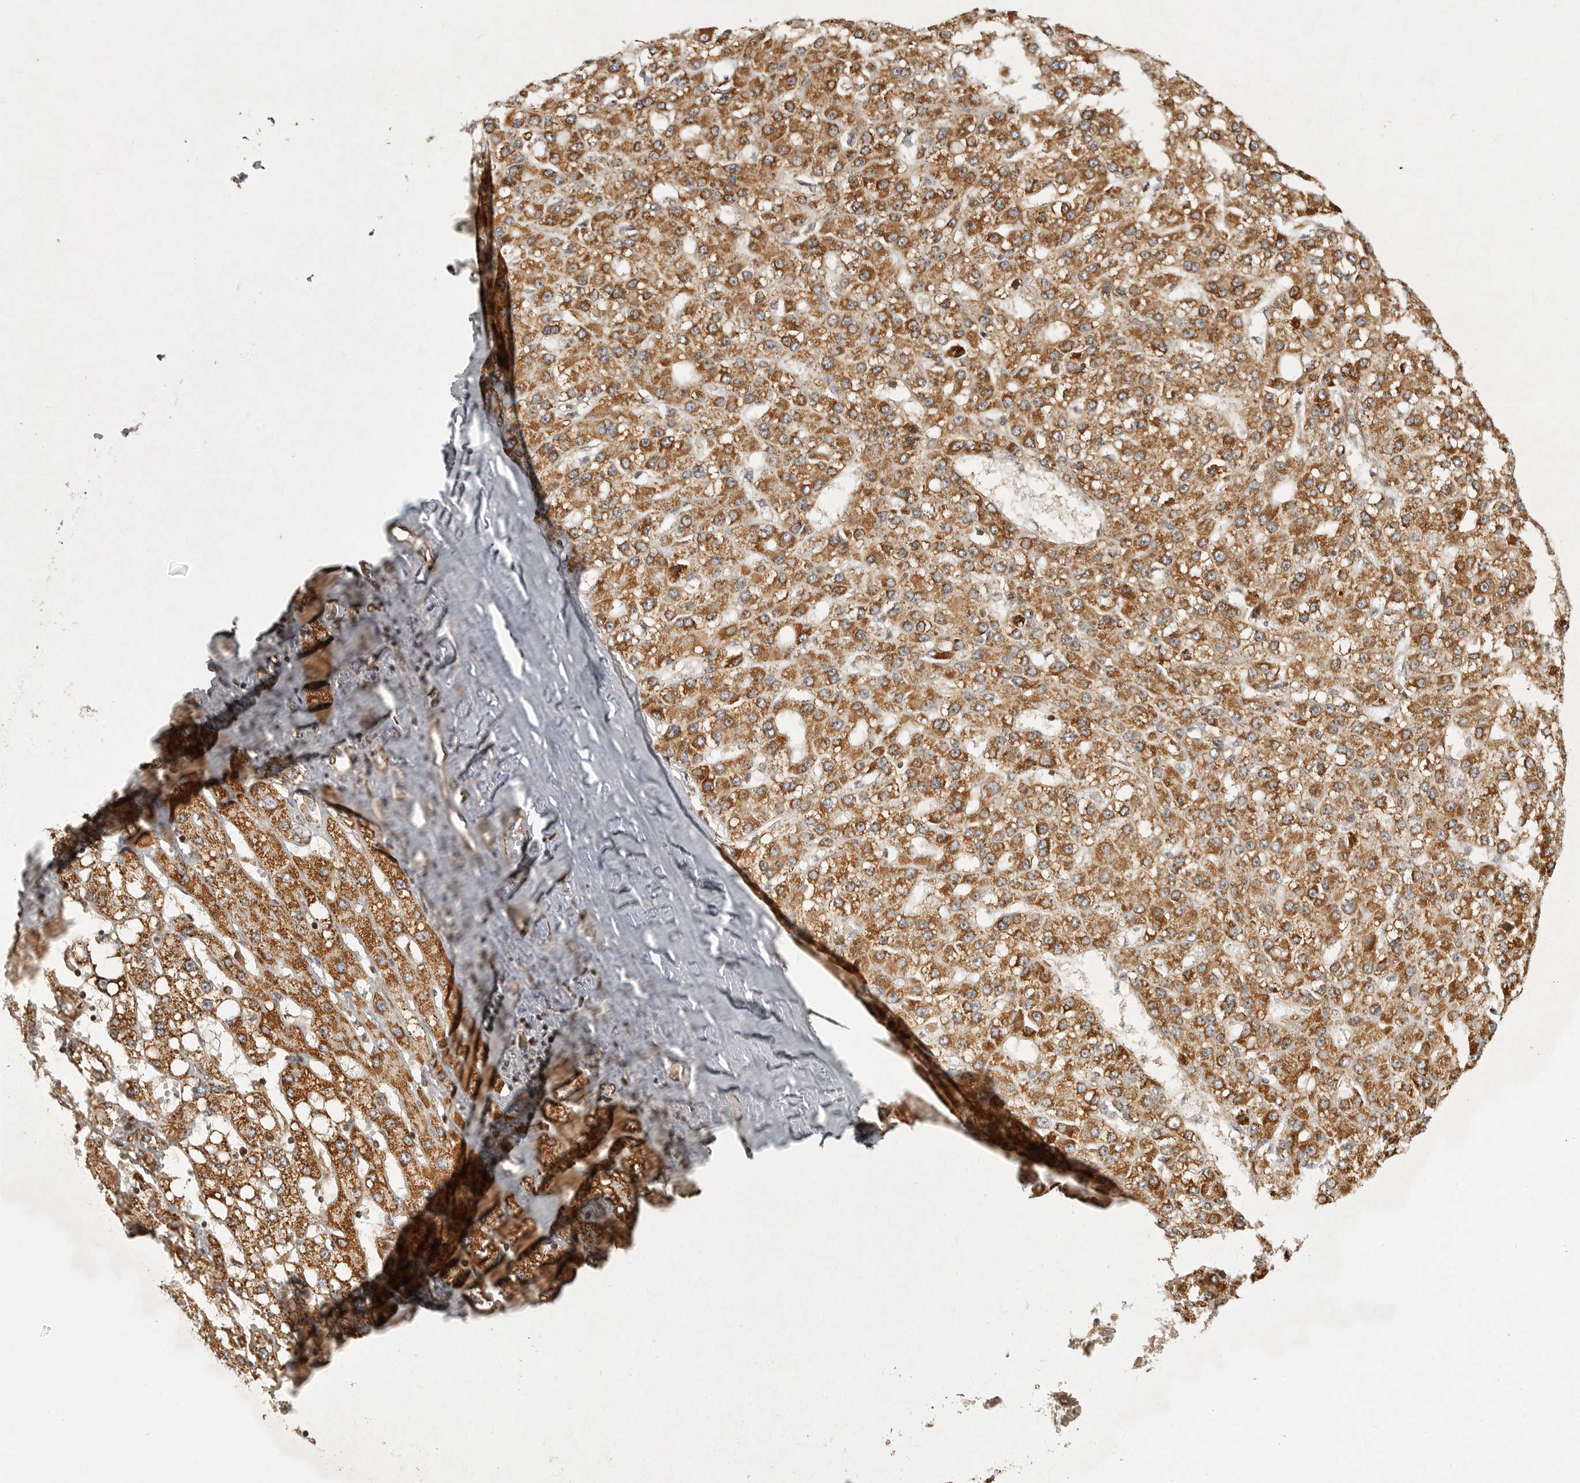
{"staining": {"intensity": "moderate", "quantity": ">75%", "location": "cytoplasmic/membranous"}, "tissue": "liver cancer", "cell_type": "Tumor cells", "image_type": "cancer", "snomed": [{"axis": "morphology", "description": "Carcinoma, Hepatocellular, NOS"}, {"axis": "topography", "description": "Liver"}], "caption": "This histopathology image reveals liver hepatocellular carcinoma stained with IHC to label a protein in brown. The cytoplasmic/membranous of tumor cells show moderate positivity for the protein. Nuclei are counter-stained blue.", "gene": "NARS2", "patient": {"sex": "male", "age": 67}}